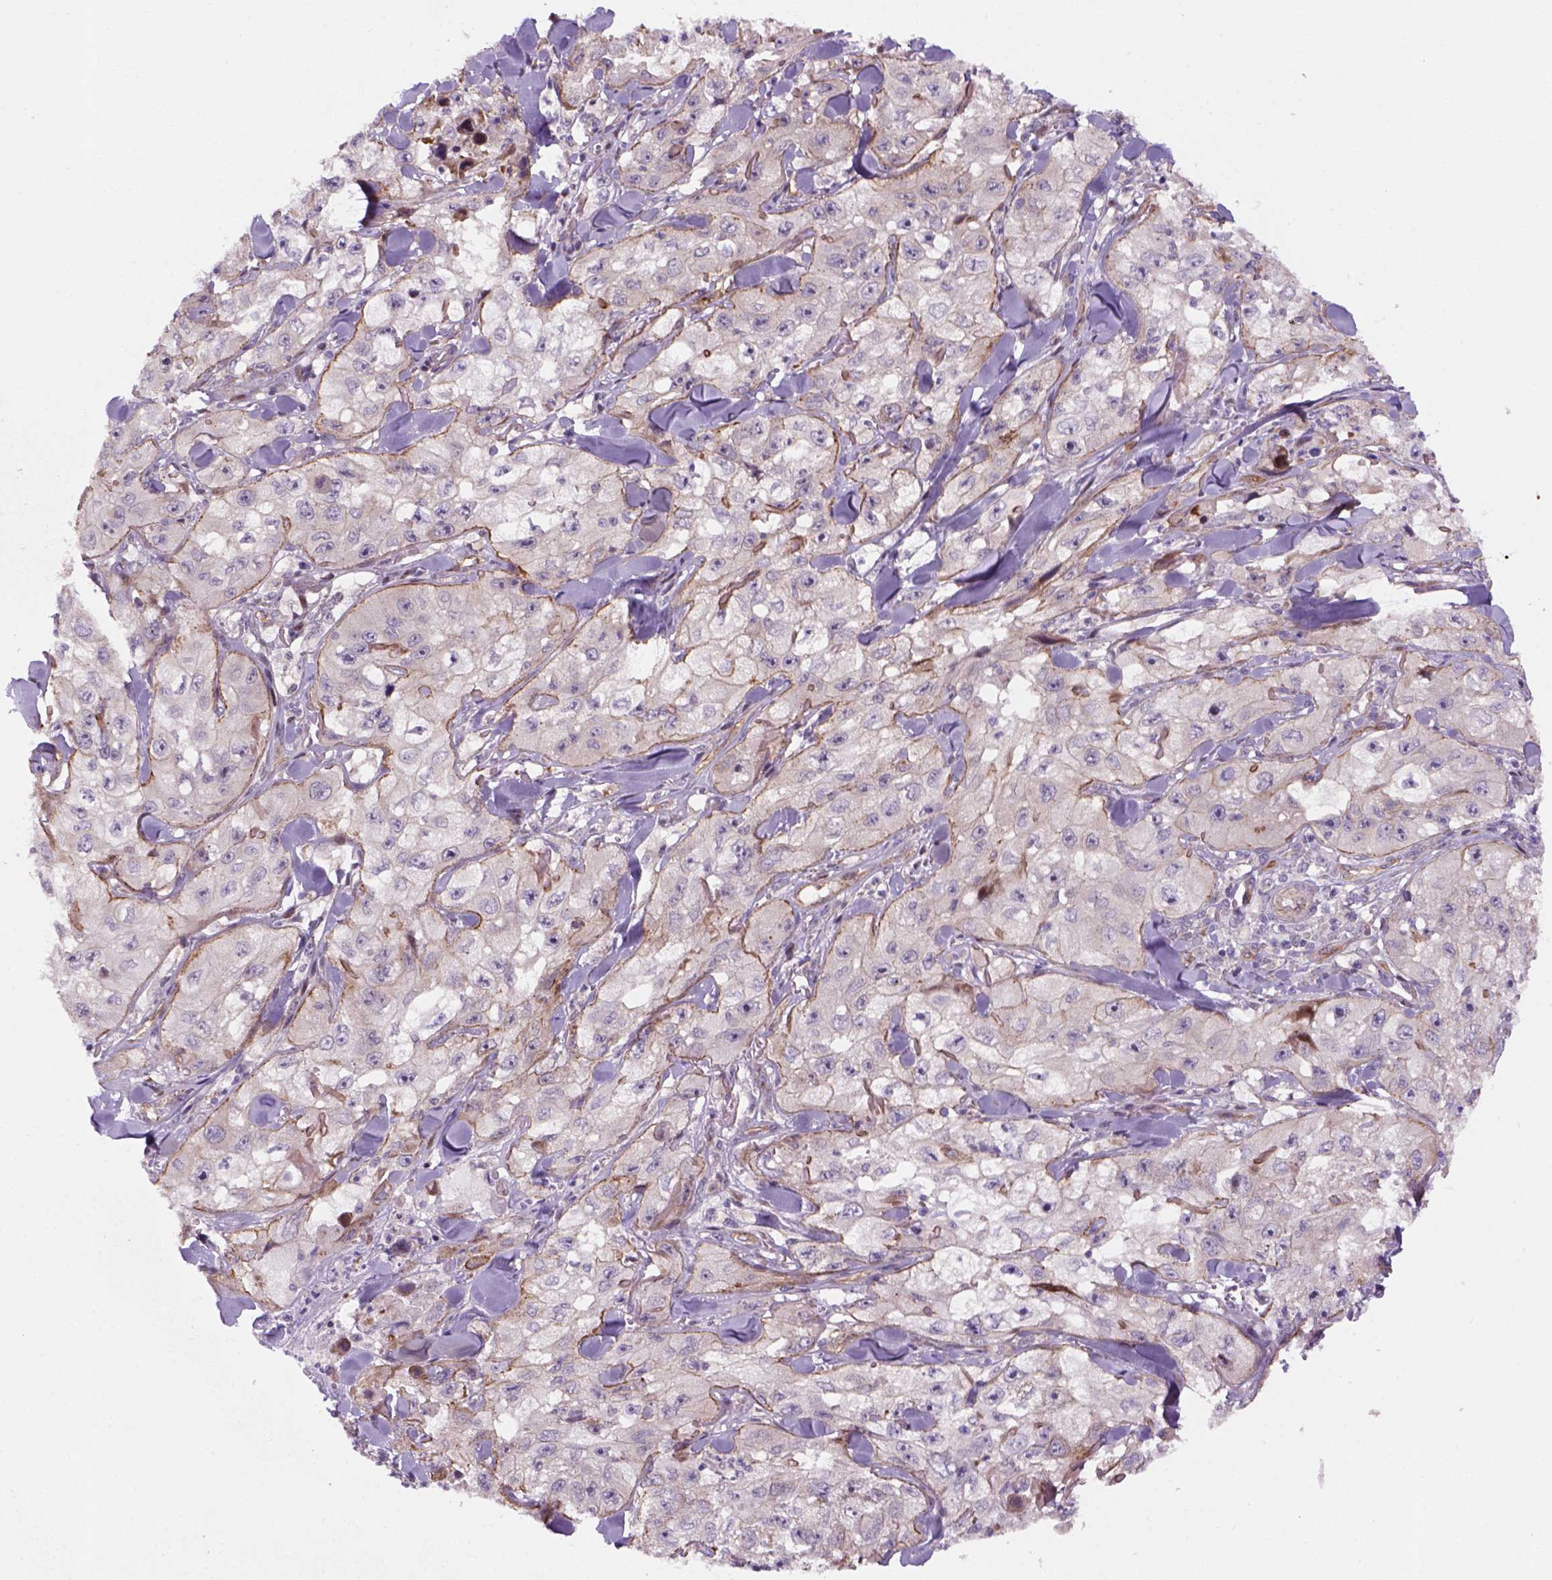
{"staining": {"intensity": "moderate", "quantity": "<25%", "location": "cytoplasmic/membranous"}, "tissue": "skin cancer", "cell_type": "Tumor cells", "image_type": "cancer", "snomed": [{"axis": "morphology", "description": "Squamous cell carcinoma, NOS"}, {"axis": "topography", "description": "Skin"}, {"axis": "topography", "description": "Subcutis"}], "caption": "Protein analysis of skin cancer tissue exhibits moderate cytoplasmic/membranous expression in about <25% of tumor cells.", "gene": "VSTM5", "patient": {"sex": "male", "age": 73}}